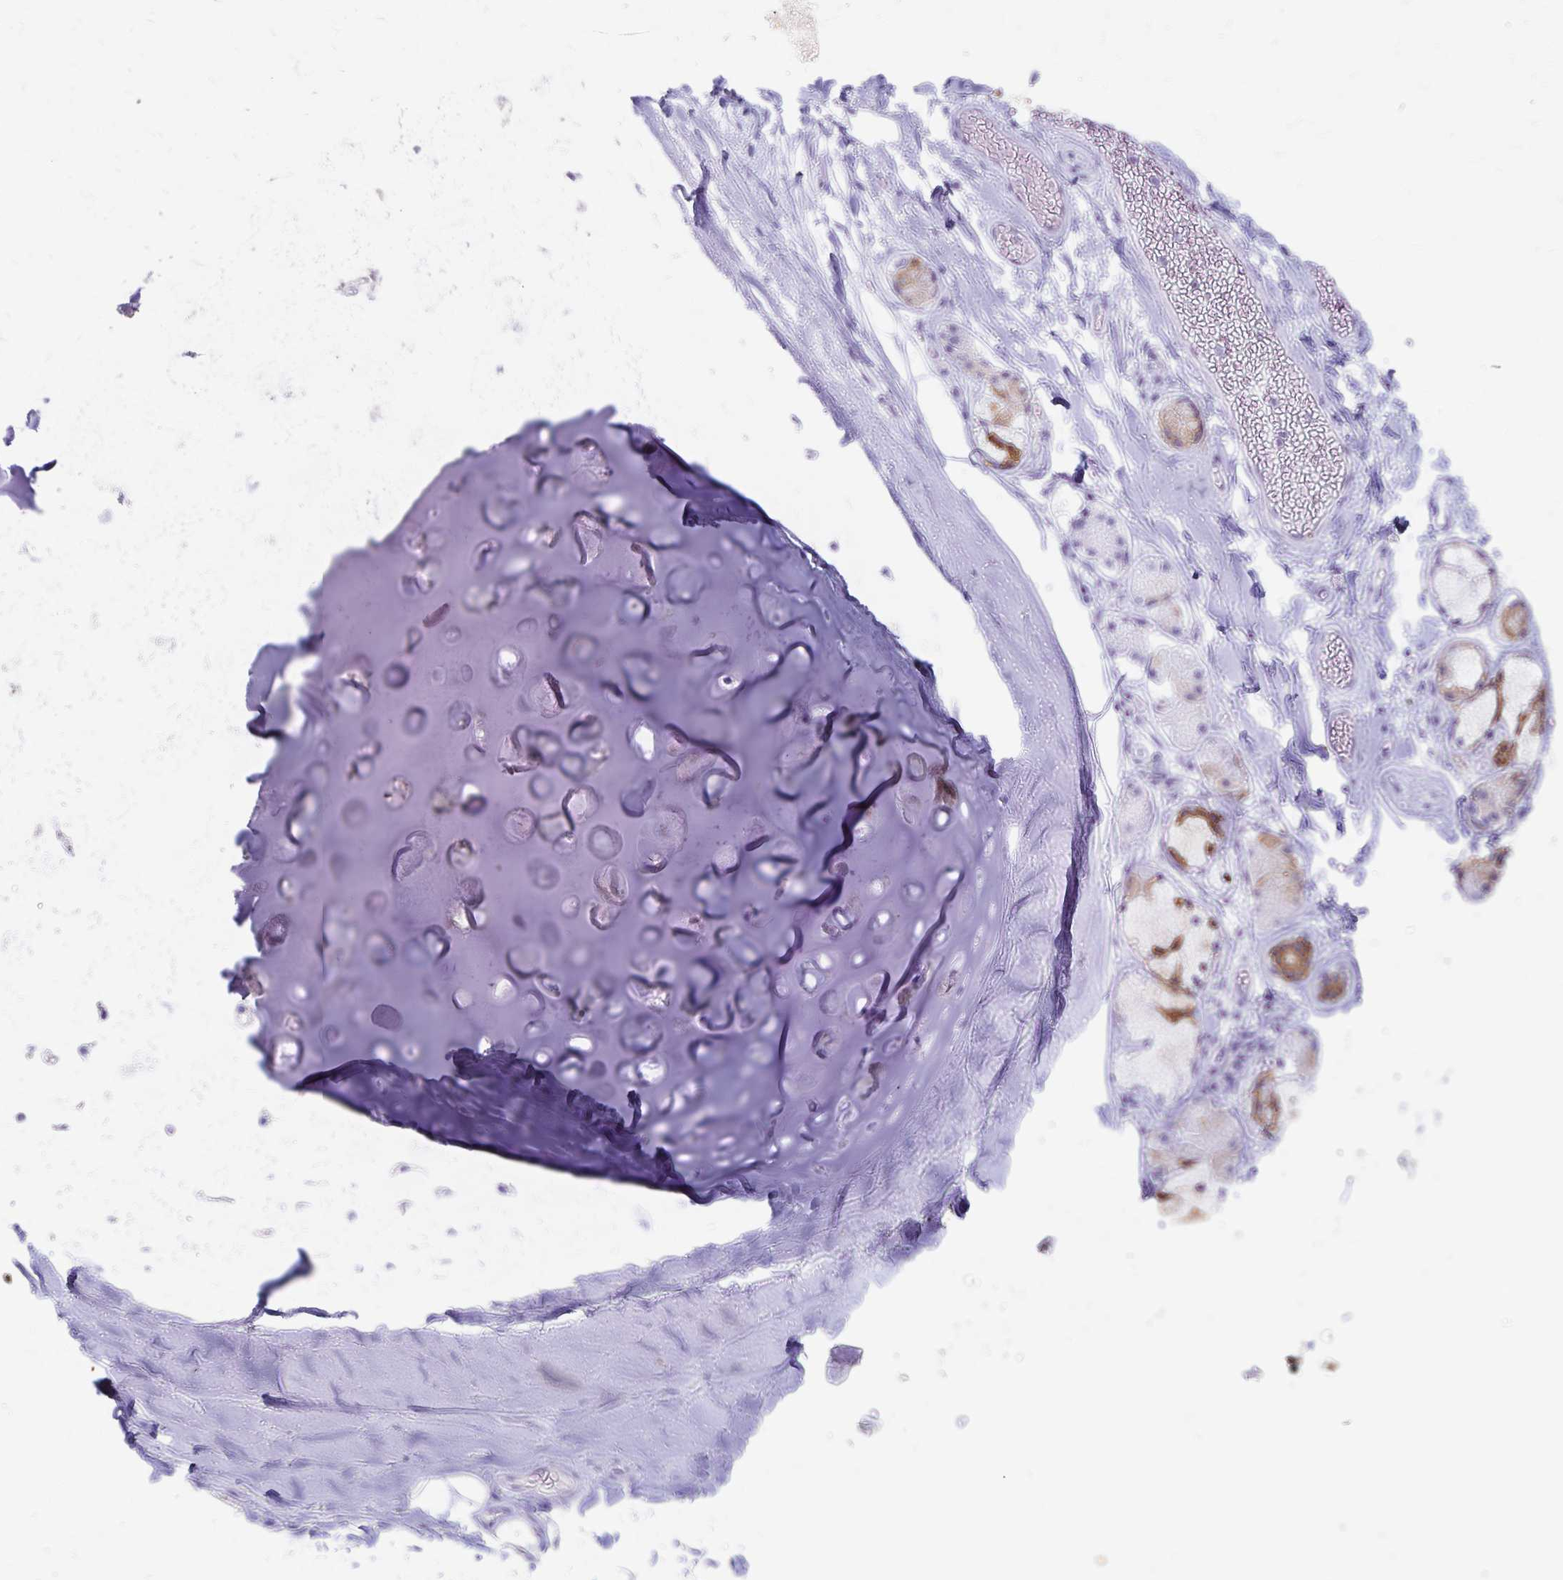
{"staining": {"intensity": "negative", "quantity": "none", "location": "none"}, "tissue": "adipose tissue", "cell_type": "Adipocytes", "image_type": "normal", "snomed": [{"axis": "morphology", "description": "Normal tissue, NOS"}, {"axis": "topography", "description": "Cartilage tissue"}, {"axis": "topography", "description": "Bronchus"}, {"axis": "topography", "description": "Peripheral nerve tissue"}], "caption": "Immunohistochemistry photomicrograph of benign adipose tissue: human adipose tissue stained with DAB demonstrates no significant protein staining in adipocytes.", "gene": "GPBAR1", "patient": {"sex": "male", "age": 67}}